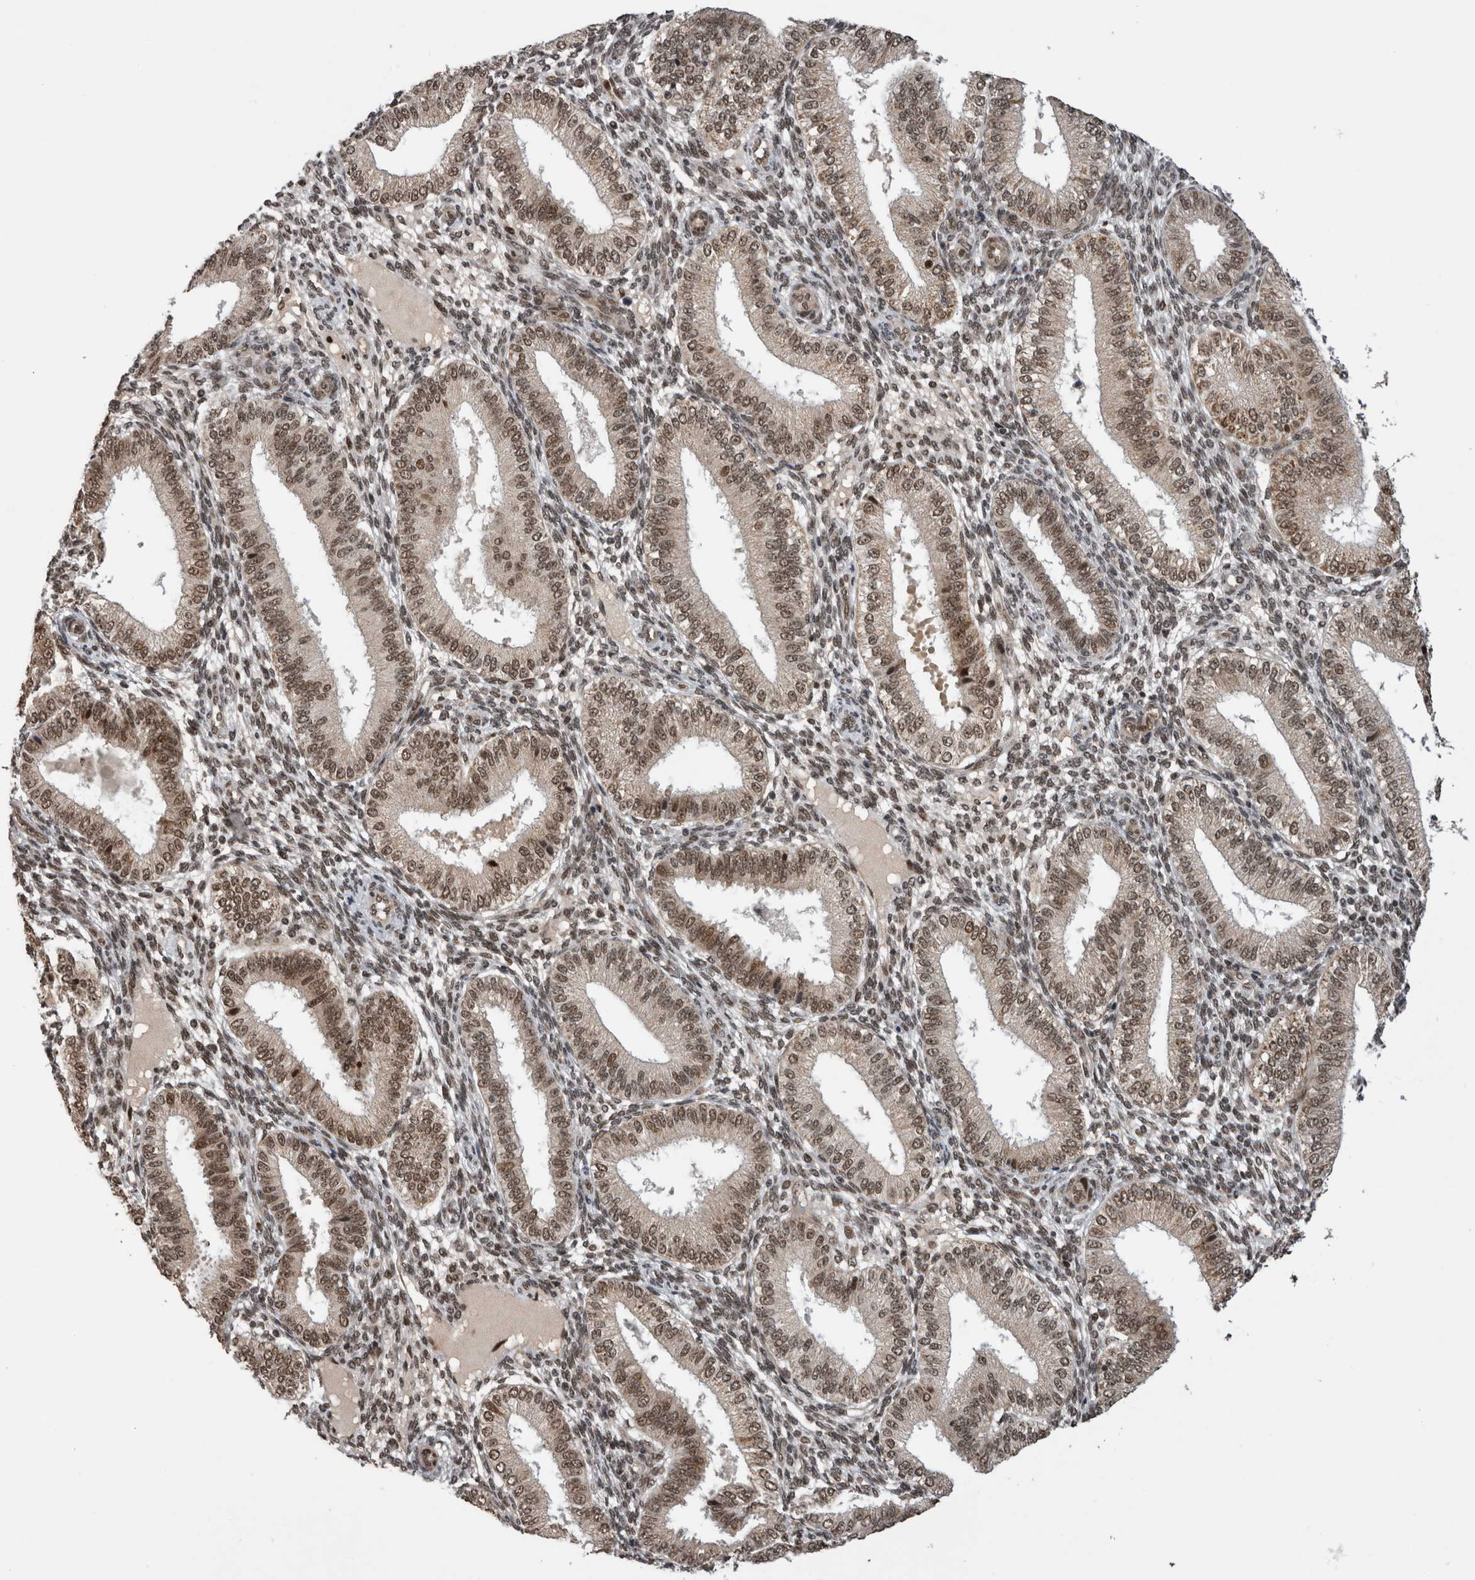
{"staining": {"intensity": "moderate", "quantity": "25%-75%", "location": "nuclear"}, "tissue": "endometrium", "cell_type": "Cells in endometrial stroma", "image_type": "normal", "snomed": [{"axis": "morphology", "description": "Normal tissue, NOS"}, {"axis": "topography", "description": "Endometrium"}], "caption": "The histopathology image shows a brown stain indicating the presence of a protein in the nuclear of cells in endometrial stroma in endometrium.", "gene": "CPSF2", "patient": {"sex": "female", "age": 39}}